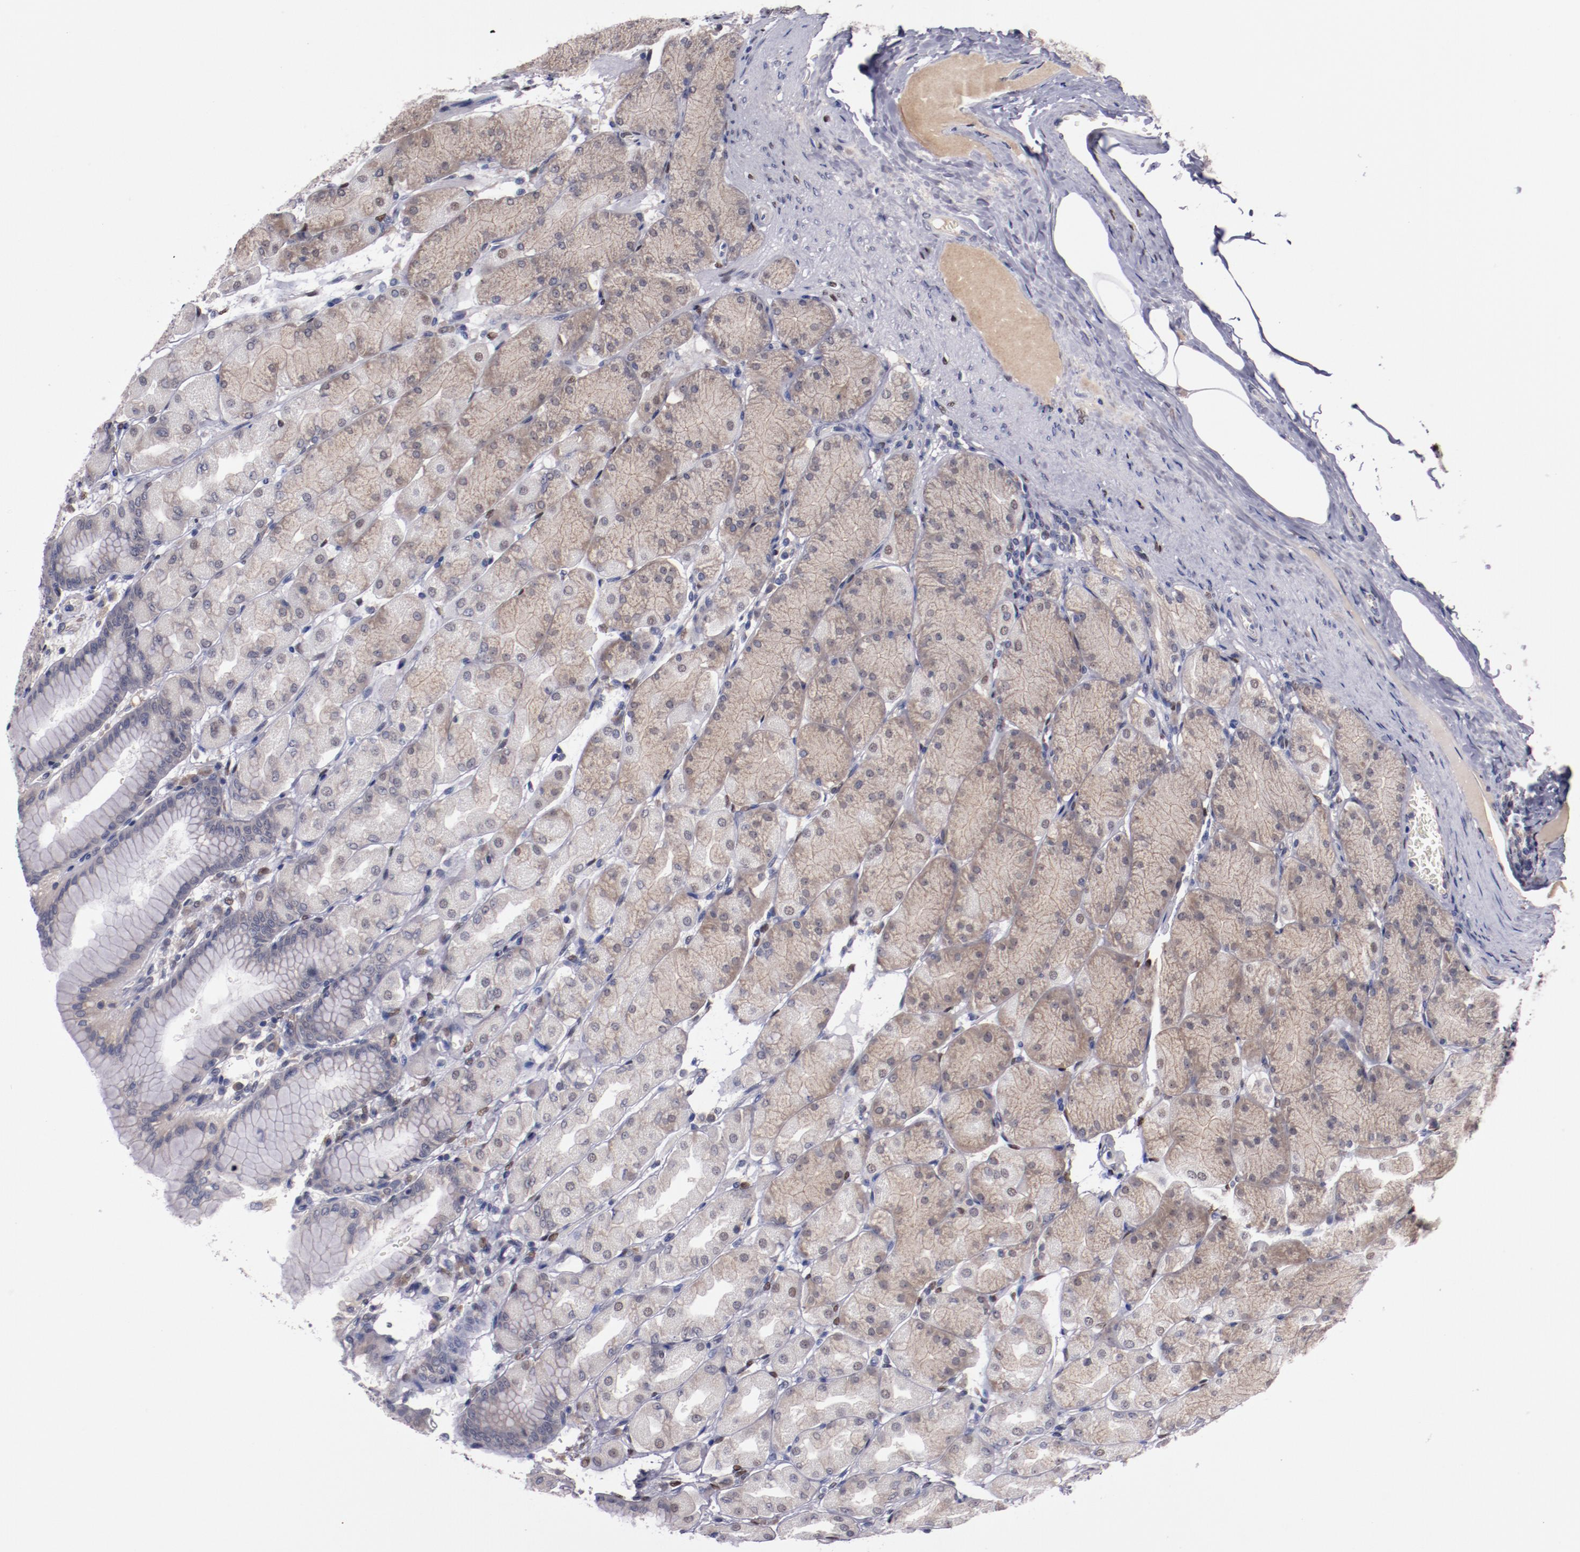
{"staining": {"intensity": "weak", "quantity": "25%-75%", "location": "cytoplasmic/membranous,nuclear"}, "tissue": "stomach", "cell_type": "Glandular cells", "image_type": "normal", "snomed": [{"axis": "morphology", "description": "Normal tissue, NOS"}, {"axis": "topography", "description": "Stomach, upper"}], "caption": "Human stomach stained for a protein (brown) shows weak cytoplasmic/membranous,nuclear positive positivity in approximately 25%-75% of glandular cells.", "gene": "FAM81A", "patient": {"sex": "female", "age": 56}}